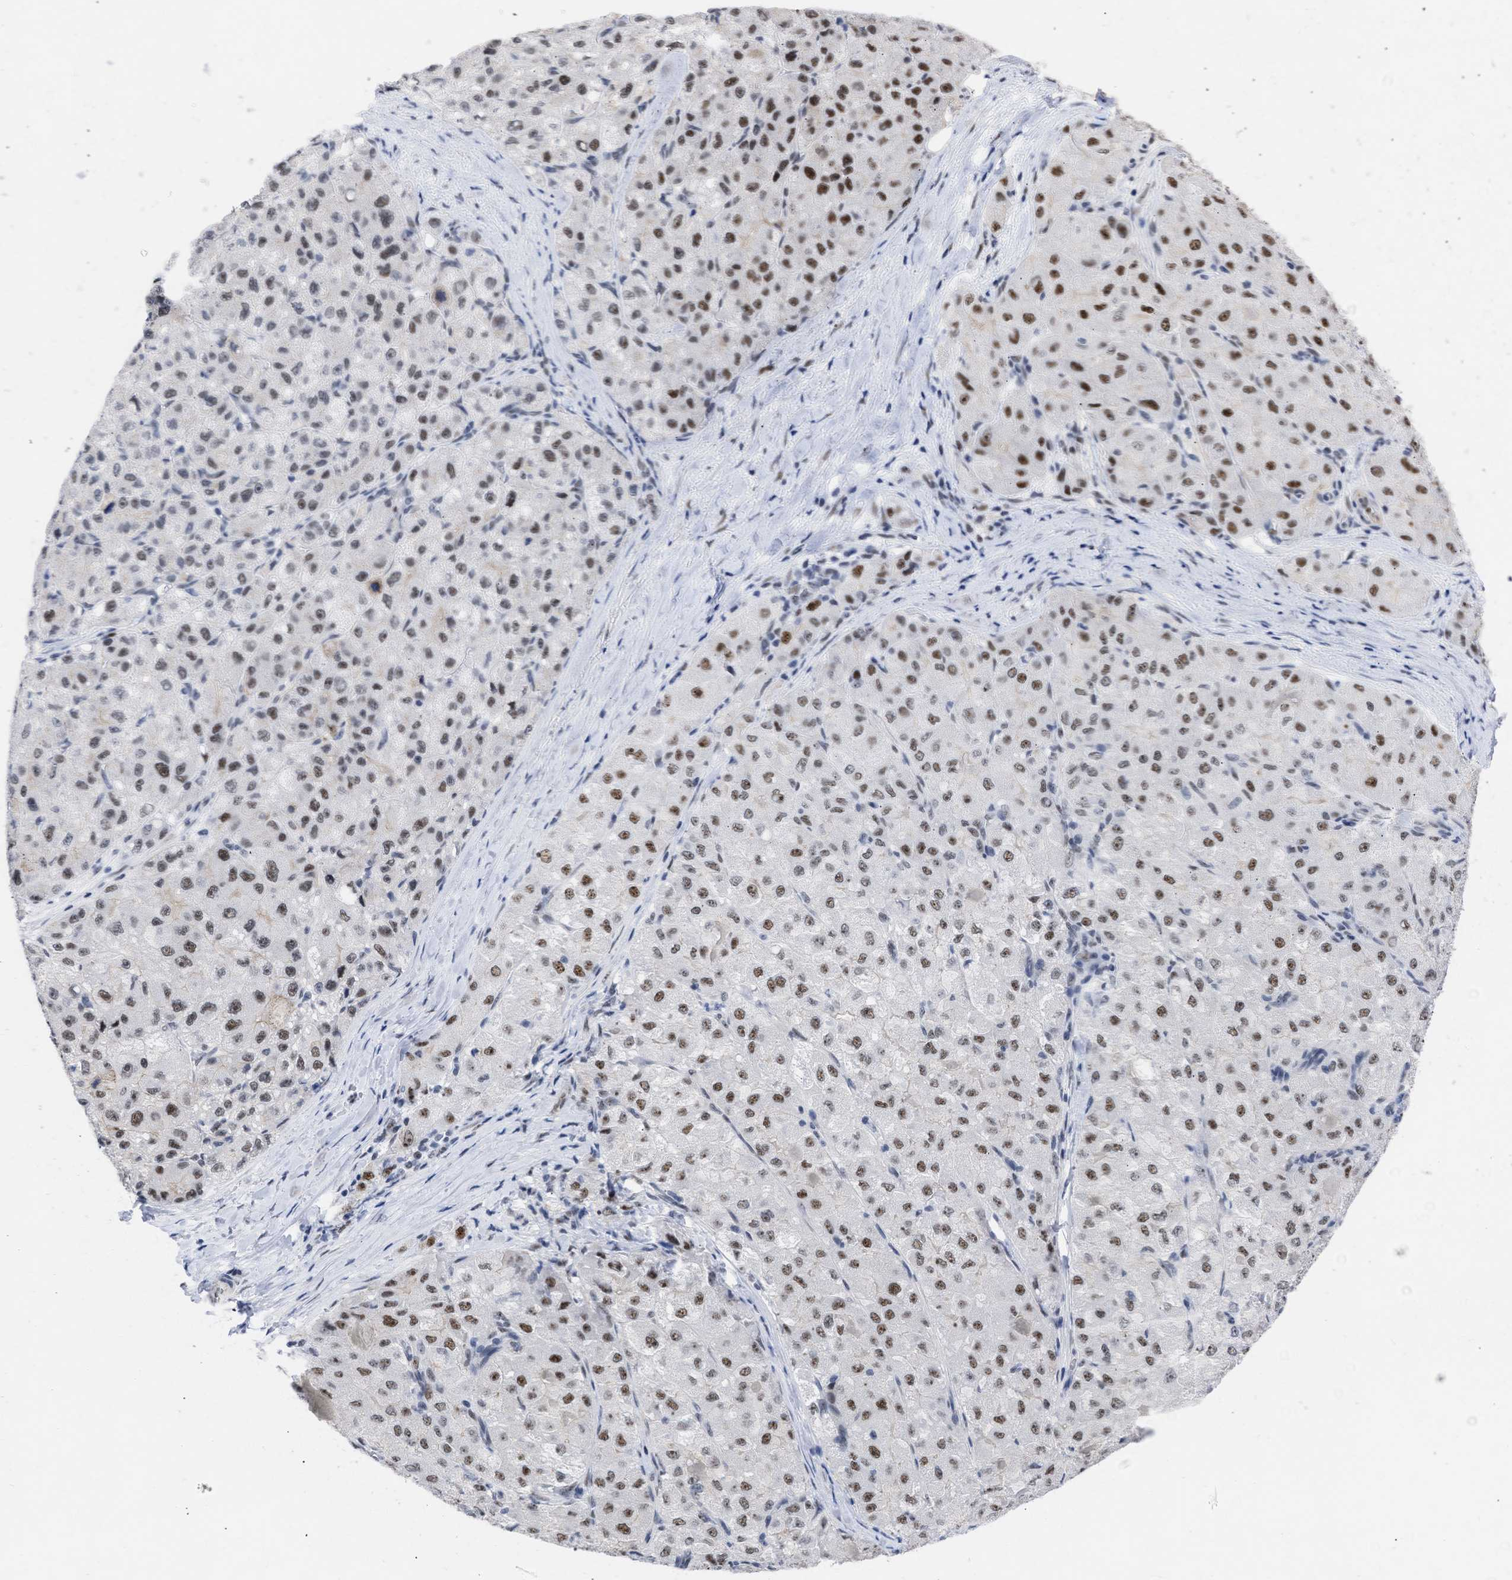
{"staining": {"intensity": "strong", "quantity": ">75%", "location": "nuclear"}, "tissue": "liver cancer", "cell_type": "Tumor cells", "image_type": "cancer", "snomed": [{"axis": "morphology", "description": "Carcinoma, Hepatocellular, NOS"}, {"axis": "topography", "description": "Liver"}], "caption": "Liver hepatocellular carcinoma stained with a brown dye displays strong nuclear positive positivity in approximately >75% of tumor cells.", "gene": "DDX41", "patient": {"sex": "male", "age": 80}}